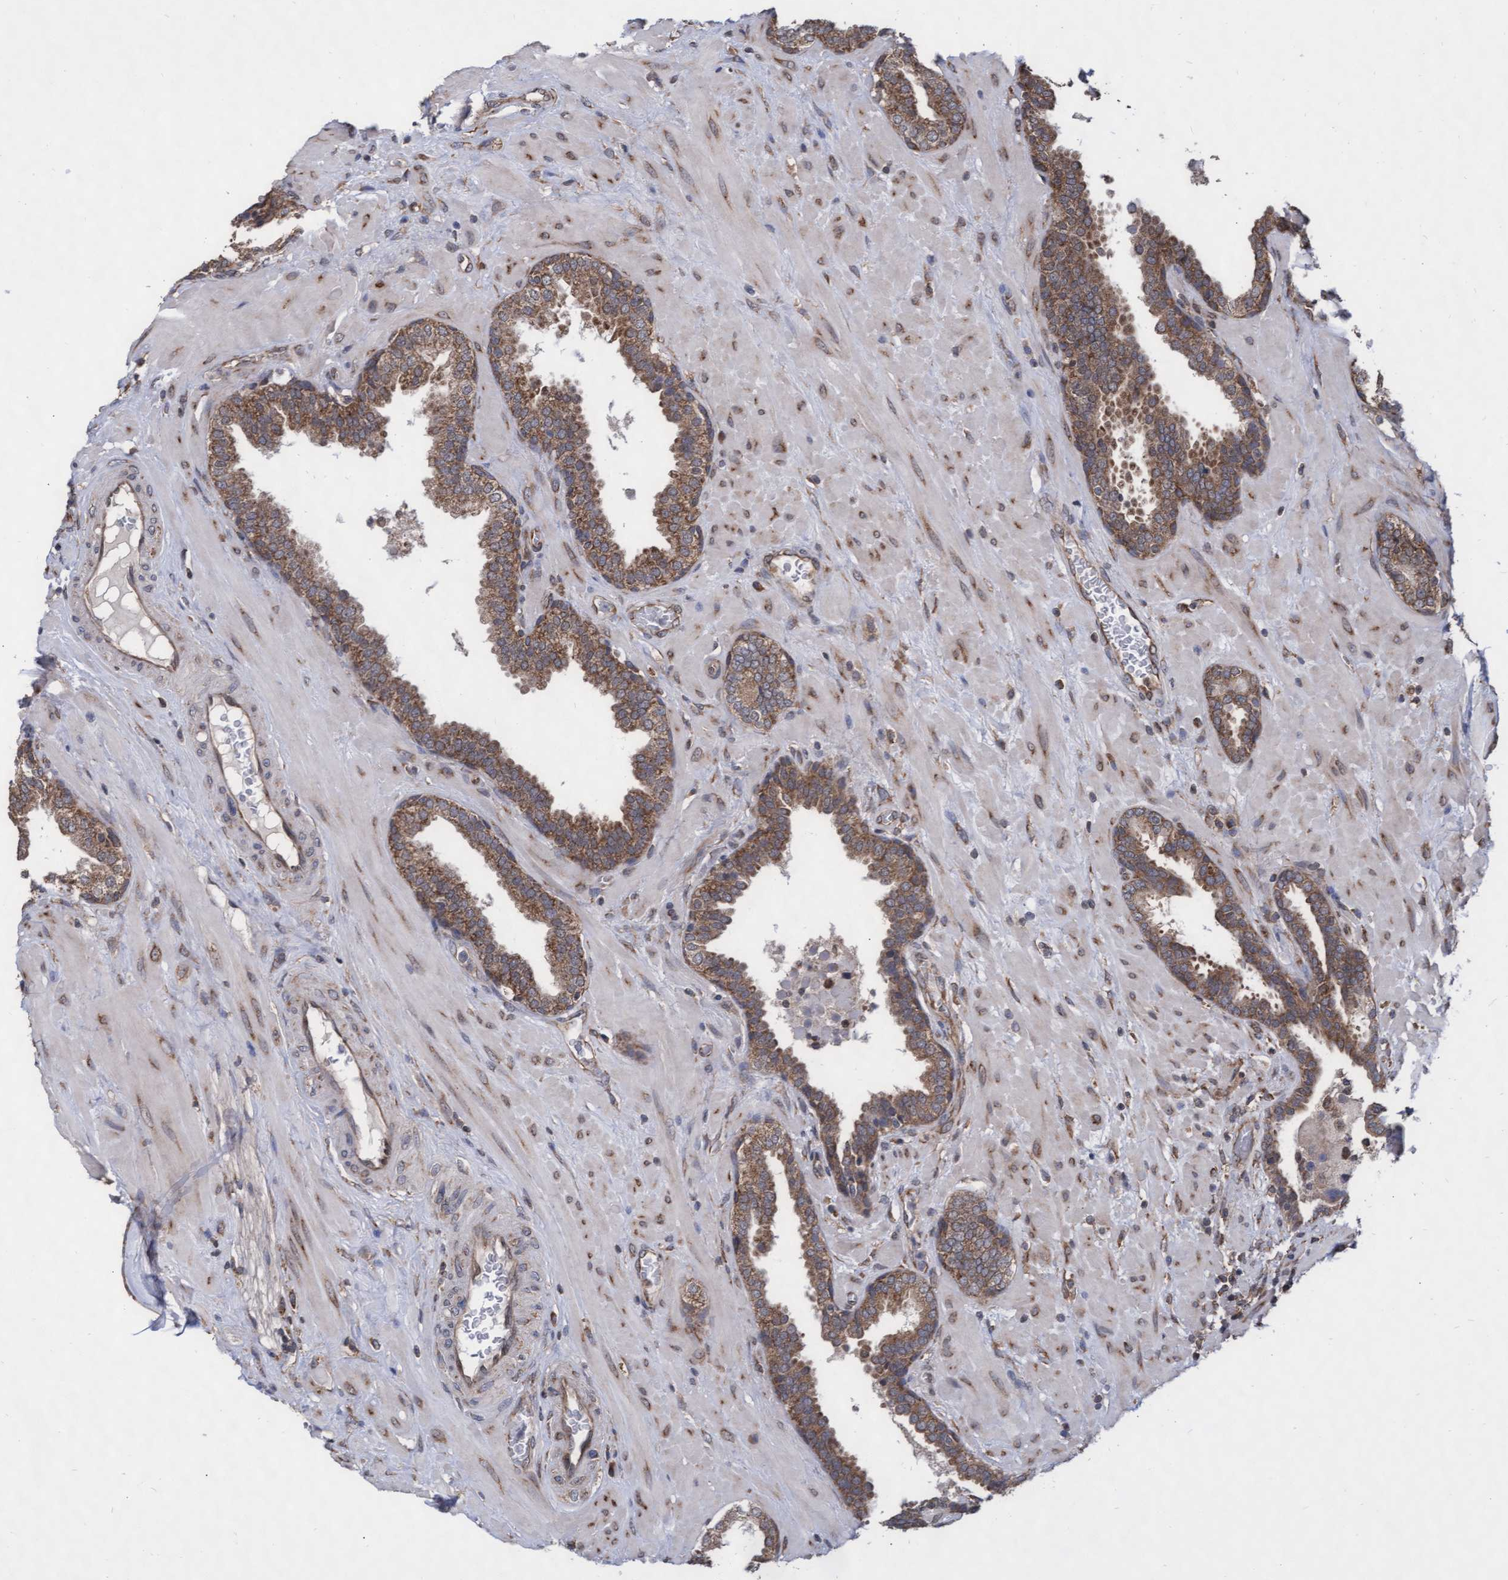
{"staining": {"intensity": "moderate", "quantity": ">75%", "location": "cytoplasmic/membranous"}, "tissue": "prostate", "cell_type": "Glandular cells", "image_type": "normal", "snomed": [{"axis": "morphology", "description": "Normal tissue, NOS"}, {"axis": "topography", "description": "Prostate"}], "caption": "A histopathology image showing moderate cytoplasmic/membranous positivity in approximately >75% of glandular cells in unremarkable prostate, as visualized by brown immunohistochemical staining.", "gene": "ABCF2", "patient": {"sex": "male", "age": 51}}